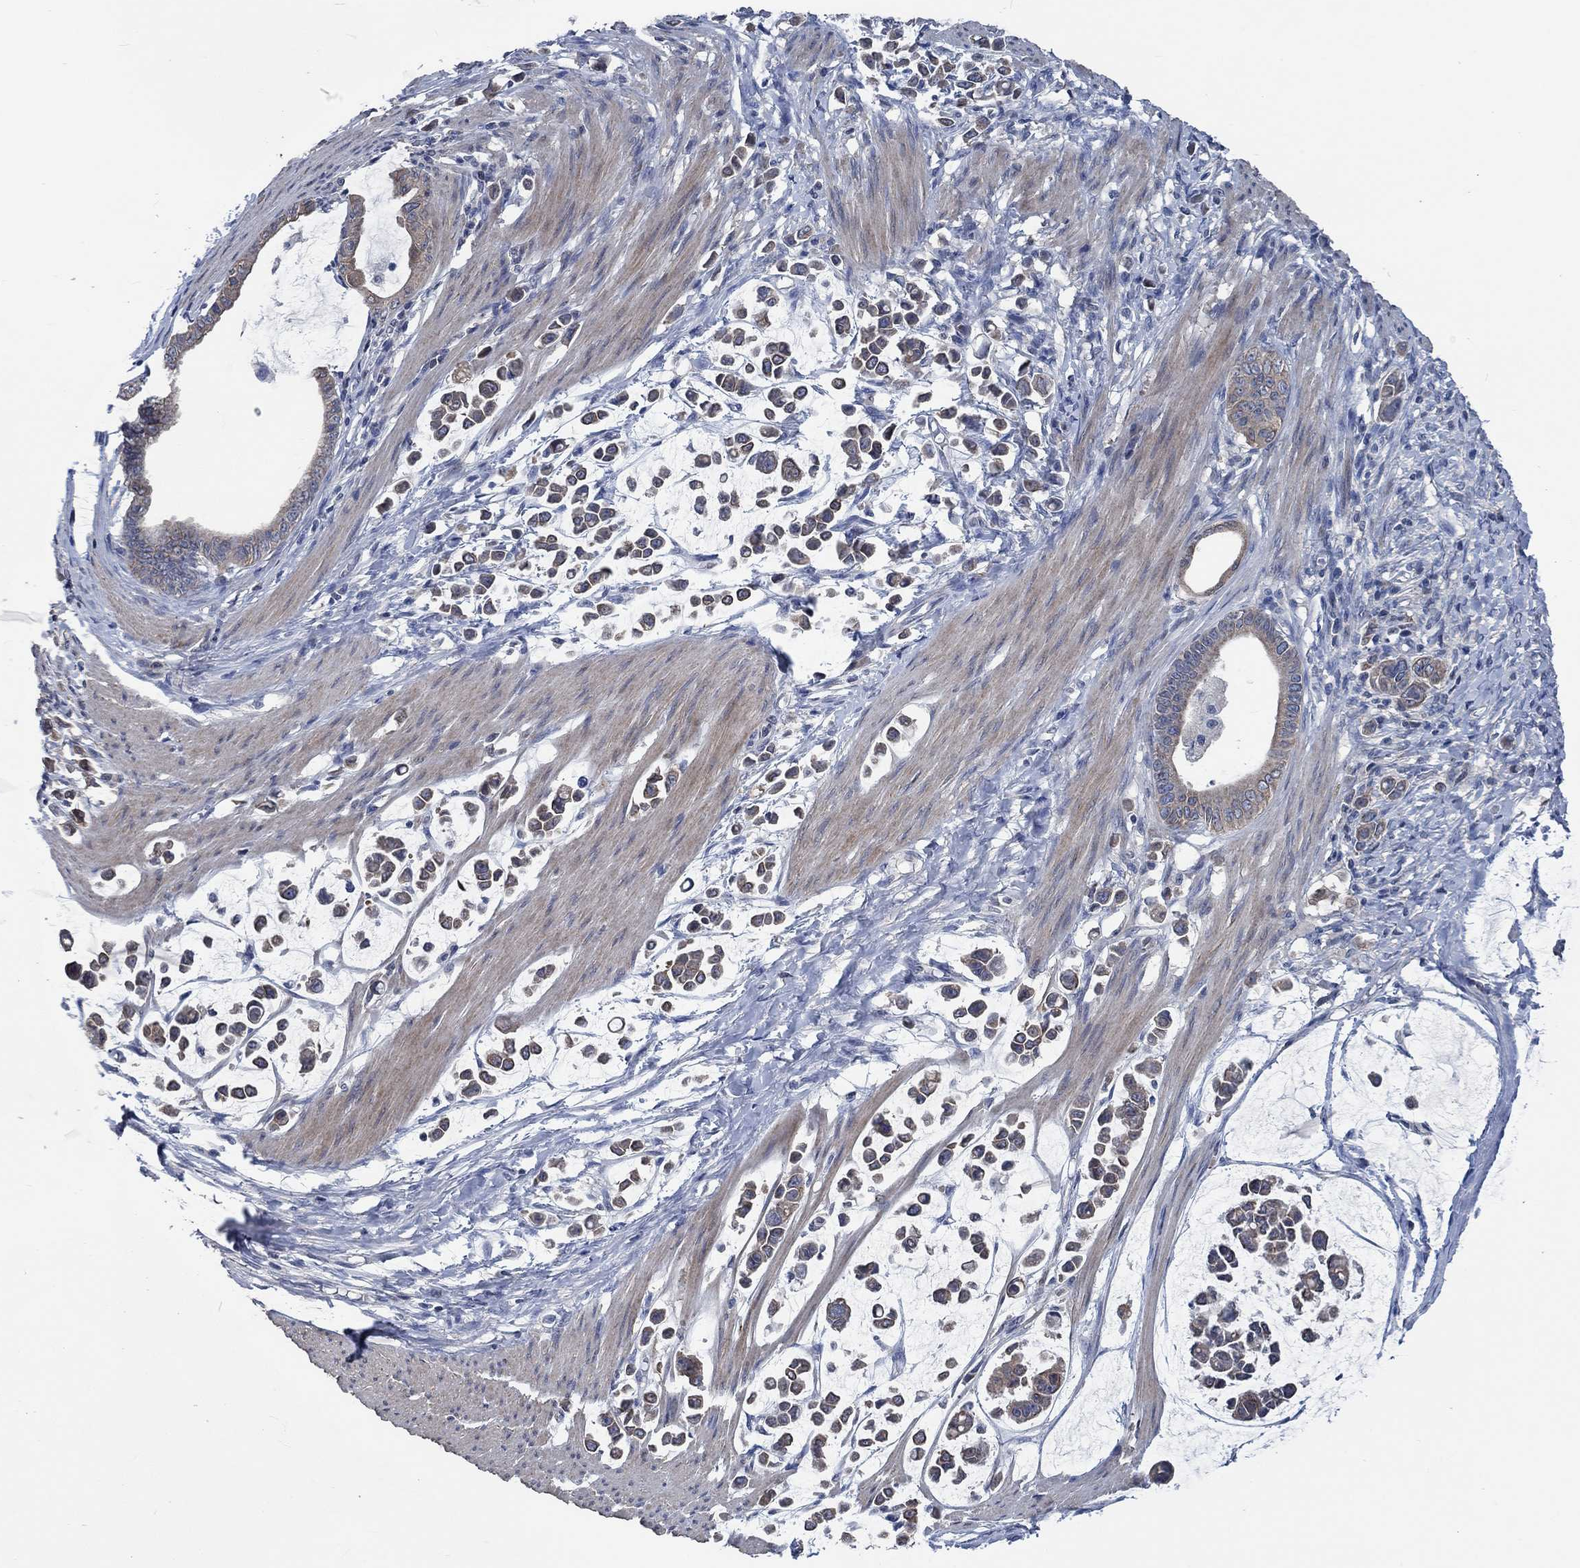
{"staining": {"intensity": "moderate", "quantity": ">75%", "location": "cytoplasmic/membranous"}, "tissue": "stomach cancer", "cell_type": "Tumor cells", "image_type": "cancer", "snomed": [{"axis": "morphology", "description": "Adenocarcinoma, NOS"}, {"axis": "topography", "description": "Stomach"}], "caption": "Brown immunohistochemical staining in stomach cancer reveals moderate cytoplasmic/membranous expression in approximately >75% of tumor cells.", "gene": "OBSCN", "patient": {"sex": "male", "age": 82}}